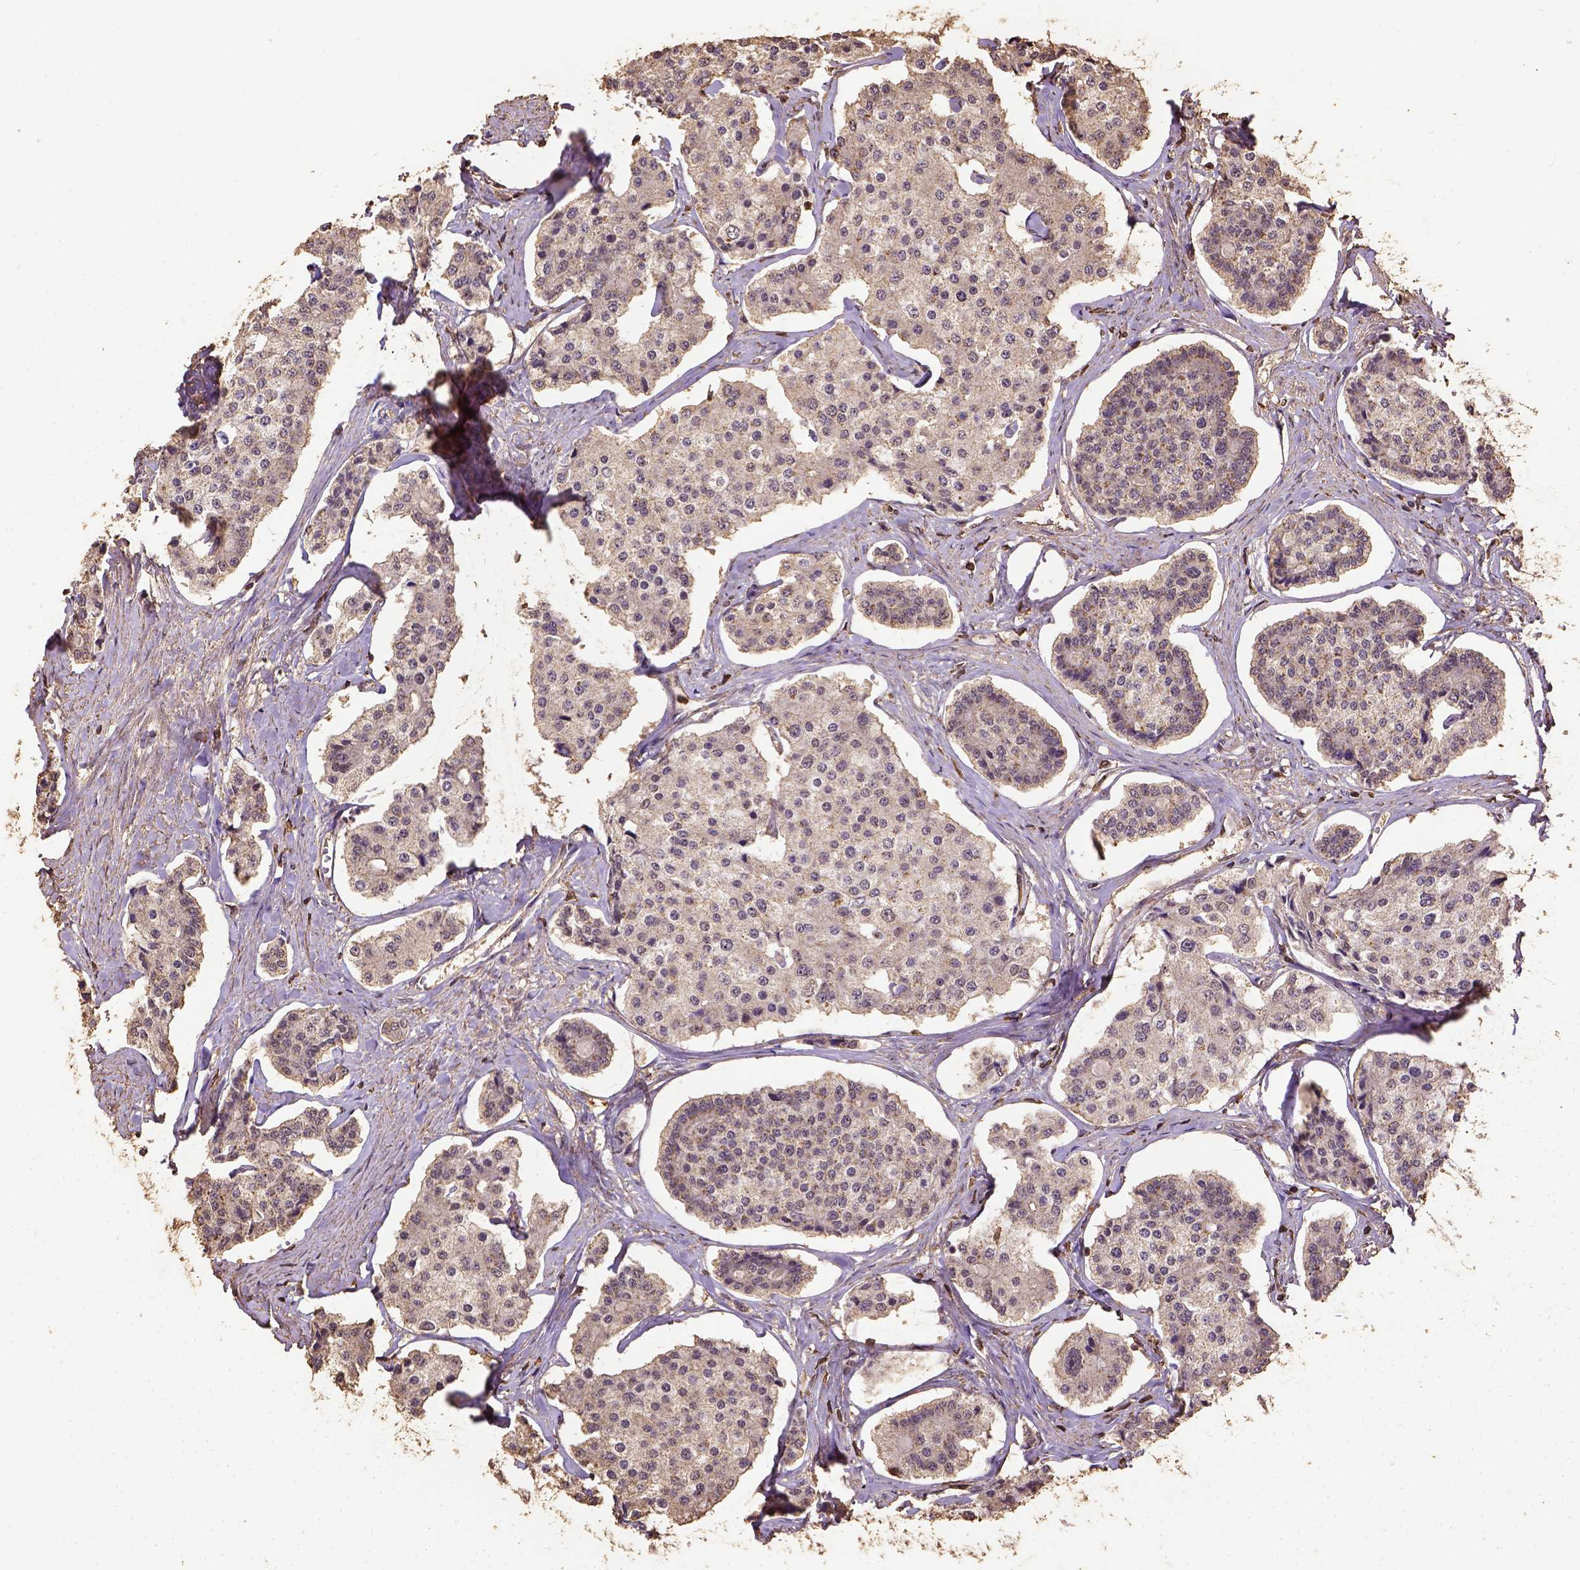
{"staining": {"intensity": "negative", "quantity": "none", "location": "none"}, "tissue": "carcinoid", "cell_type": "Tumor cells", "image_type": "cancer", "snomed": [{"axis": "morphology", "description": "Carcinoid, malignant, NOS"}, {"axis": "topography", "description": "Small intestine"}], "caption": "Tumor cells show no significant staining in carcinoid.", "gene": "NACC1", "patient": {"sex": "female", "age": 65}}